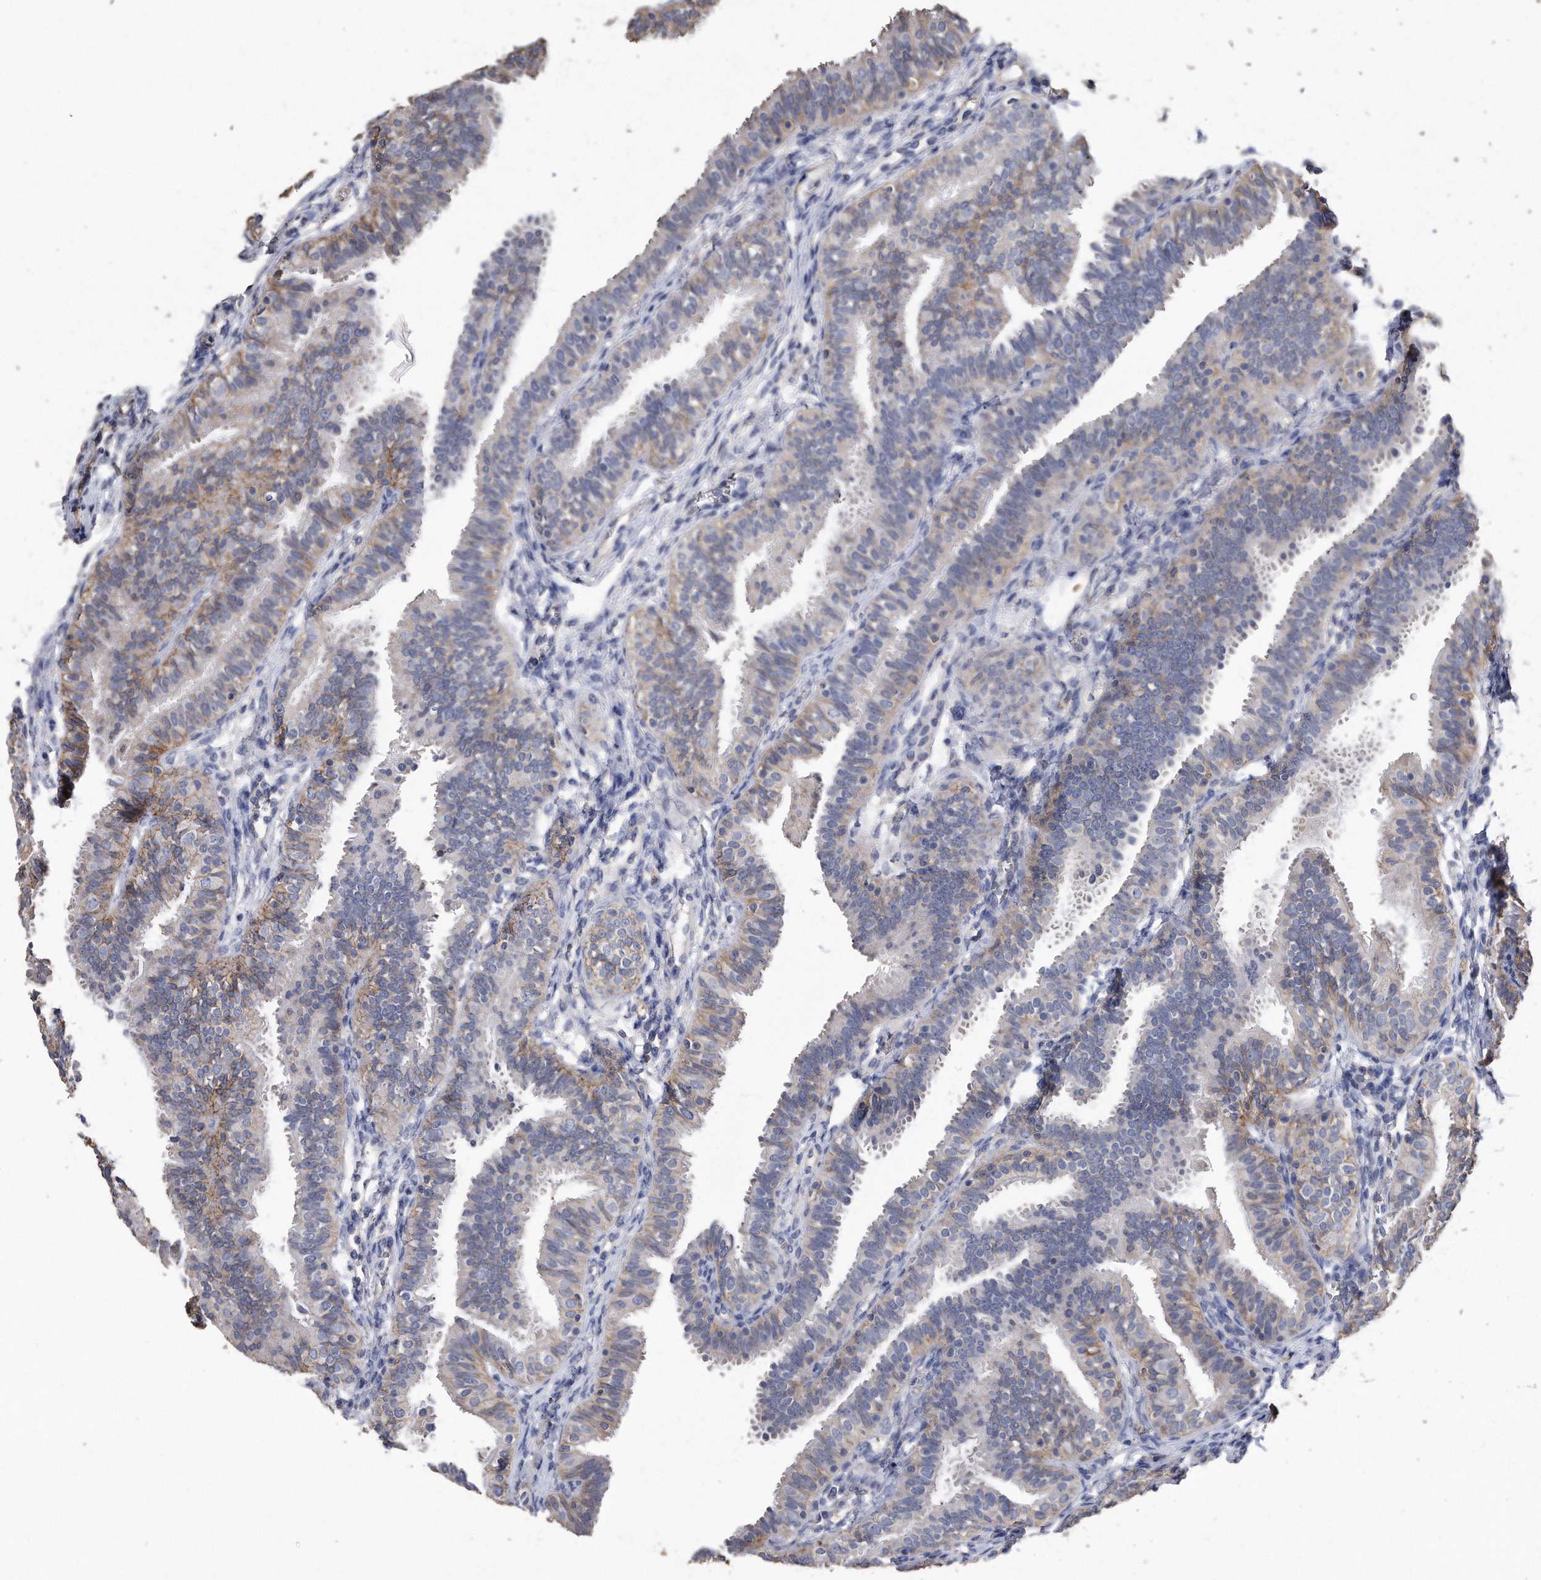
{"staining": {"intensity": "negative", "quantity": "none", "location": "none"}, "tissue": "fallopian tube", "cell_type": "Glandular cells", "image_type": "normal", "snomed": [{"axis": "morphology", "description": "Normal tissue, NOS"}, {"axis": "topography", "description": "Fallopian tube"}], "caption": "This is an IHC photomicrograph of unremarkable human fallopian tube. There is no staining in glandular cells.", "gene": "CDCP1", "patient": {"sex": "female", "age": 35}}